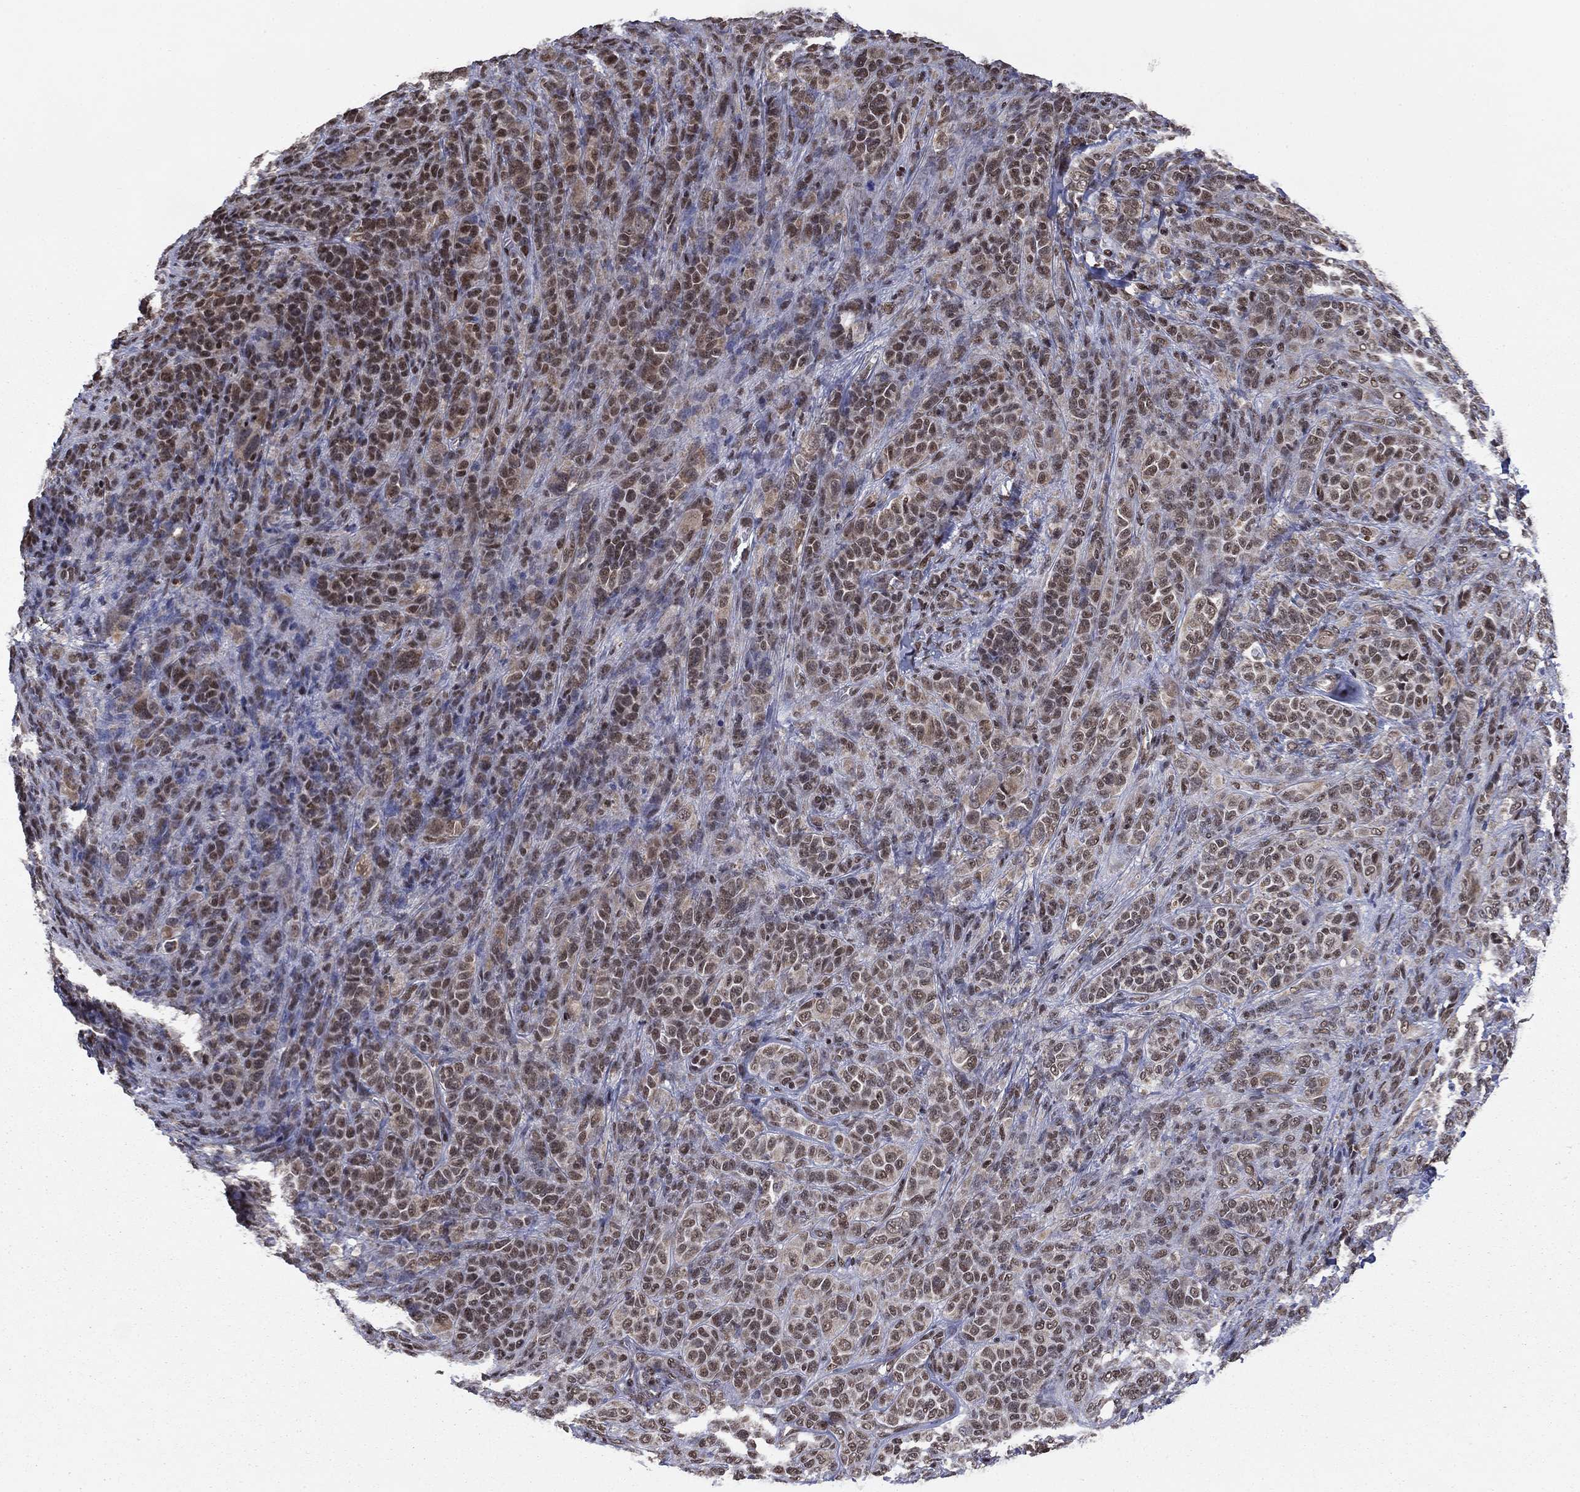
{"staining": {"intensity": "moderate", "quantity": ">75%", "location": "cytoplasmic/membranous,nuclear"}, "tissue": "melanoma", "cell_type": "Tumor cells", "image_type": "cancer", "snomed": [{"axis": "morphology", "description": "Malignant melanoma, NOS"}, {"axis": "topography", "description": "Skin"}], "caption": "This histopathology image reveals immunohistochemistry staining of melanoma, with medium moderate cytoplasmic/membranous and nuclear positivity in about >75% of tumor cells.", "gene": "N4BP2", "patient": {"sex": "female", "age": 87}}